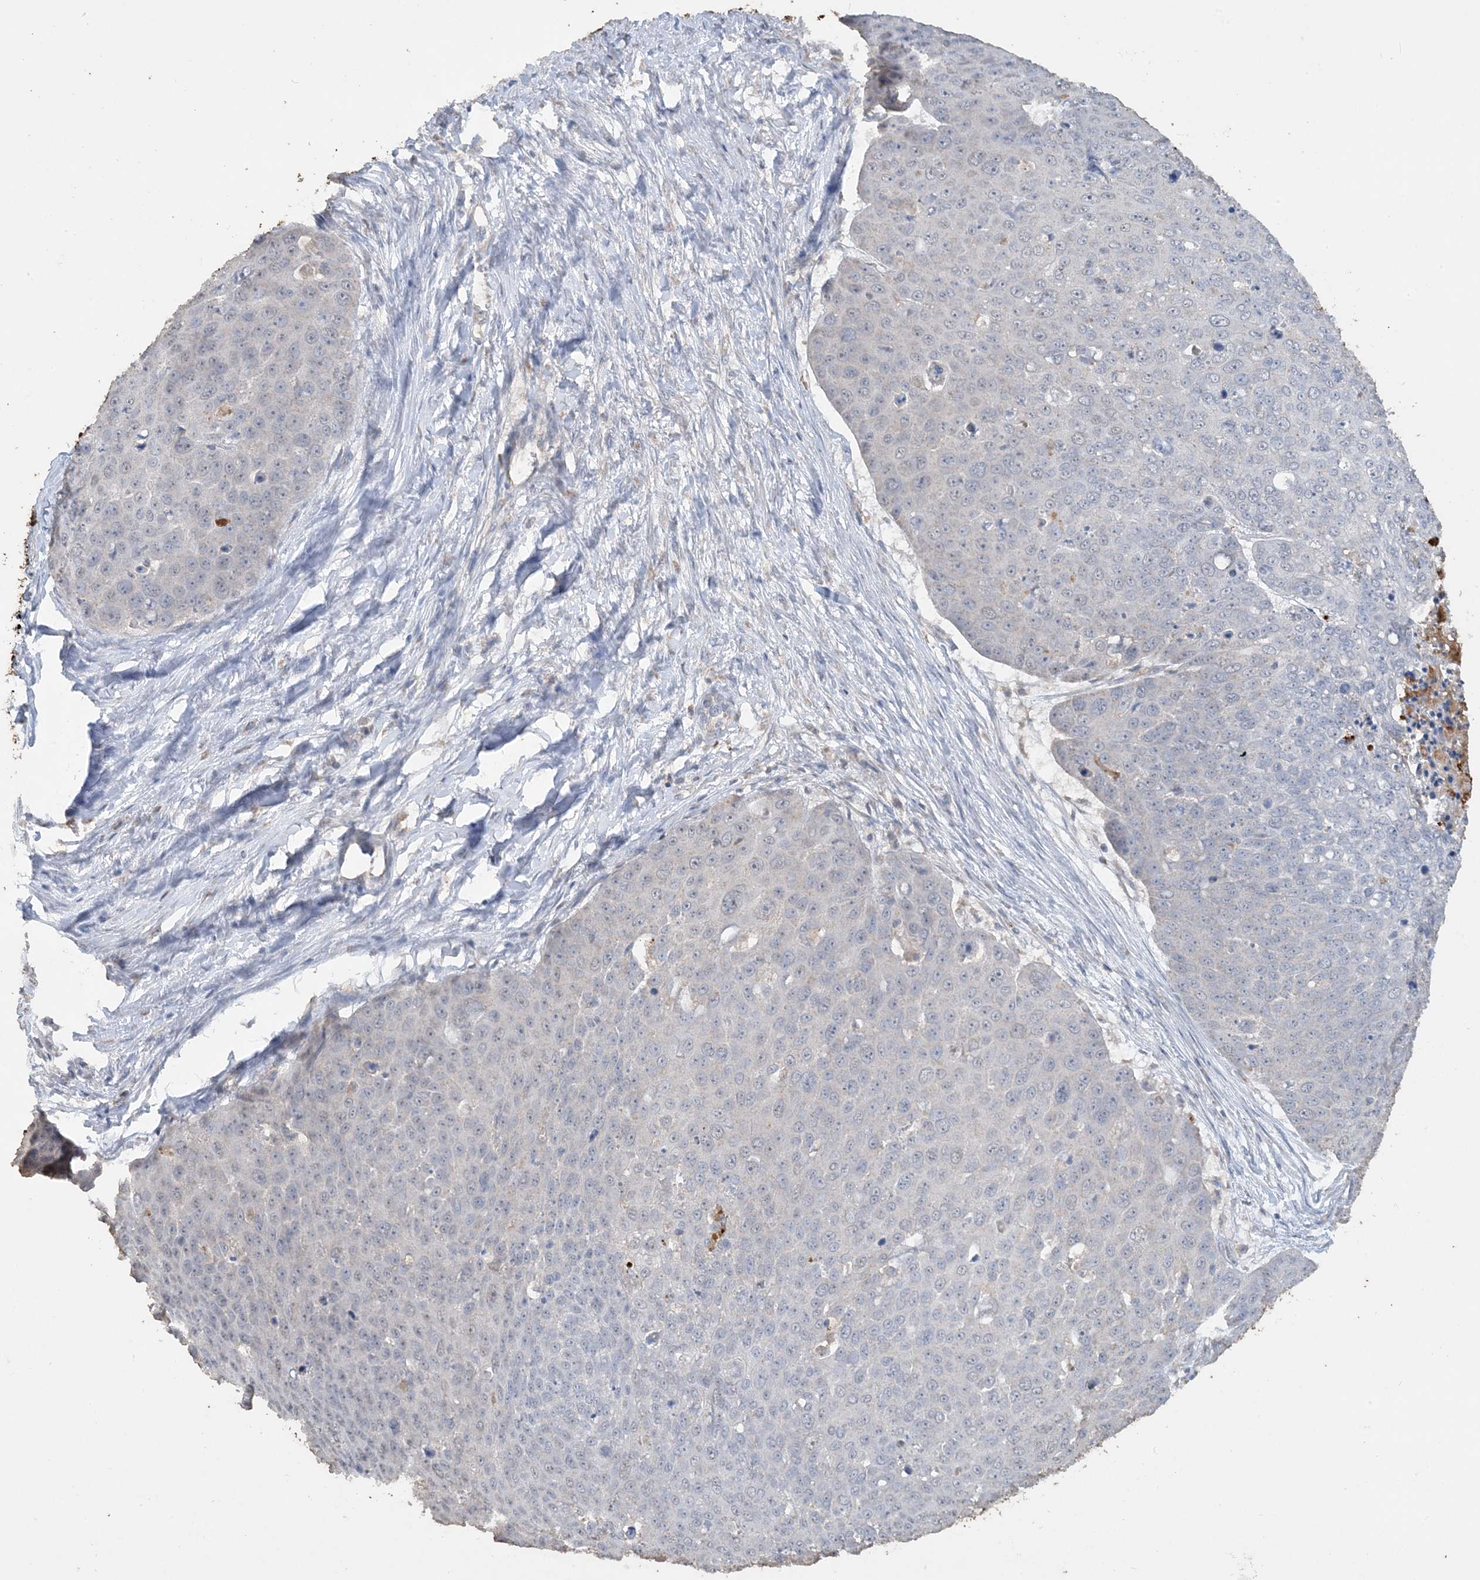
{"staining": {"intensity": "negative", "quantity": "none", "location": "none"}, "tissue": "skin cancer", "cell_type": "Tumor cells", "image_type": "cancer", "snomed": [{"axis": "morphology", "description": "Squamous cell carcinoma, NOS"}, {"axis": "topography", "description": "Skin"}], "caption": "An image of human squamous cell carcinoma (skin) is negative for staining in tumor cells.", "gene": "SFMBT2", "patient": {"sex": "male", "age": 71}}